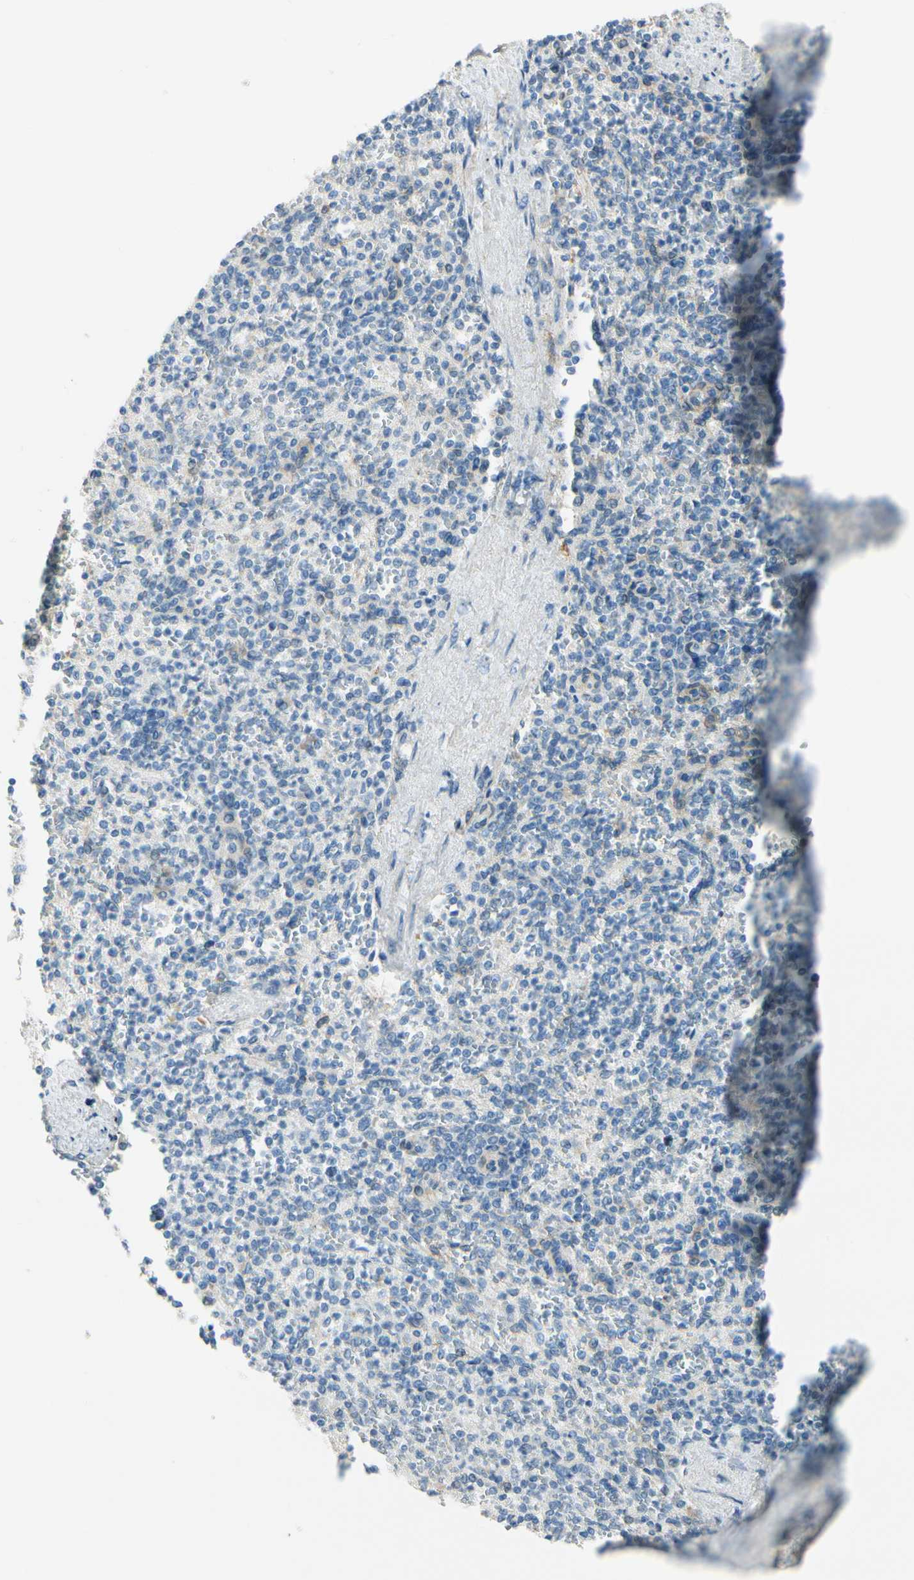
{"staining": {"intensity": "weak", "quantity": "<25%", "location": "cytoplasmic/membranous"}, "tissue": "spleen", "cell_type": "Cells in red pulp", "image_type": "normal", "snomed": [{"axis": "morphology", "description": "Normal tissue, NOS"}, {"axis": "topography", "description": "Spleen"}], "caption": "Immunohistochemistry (IHC) photomicrograph of unremarkable human spleen stained for a protein (brown), which displays no staining in cells in red pulp. The staining is performed using DAB (3,3'-diaminobenzidine) brown chromogen with nuclei counter-stained in using hematoxylin.", "gene": "AMPH", "patient": {"sex": "female", "age": 74}}